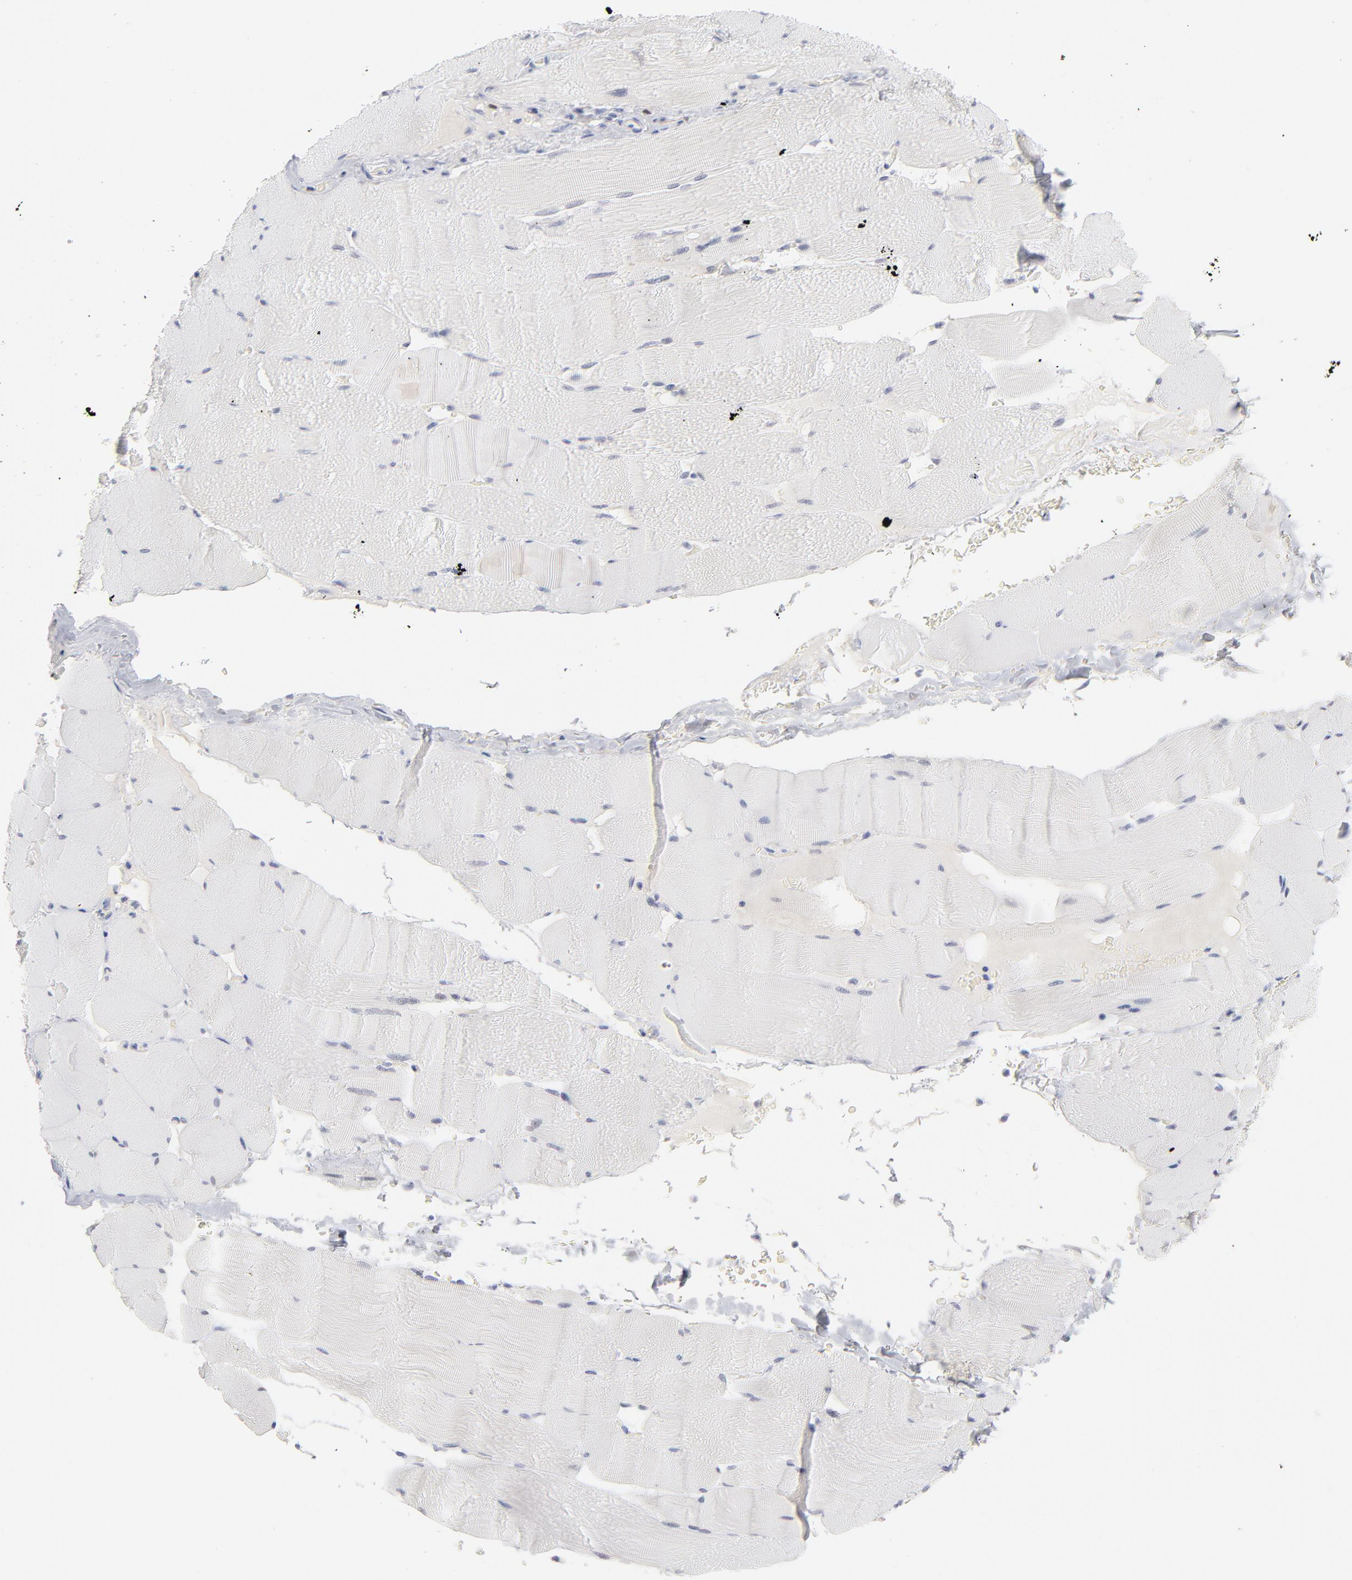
{"staining": {"intensity": "negative", "quantity": "none", "location": "none"}, "tissue": "skeletal muscle", "cell_type": "Myocytes", "image_type": "normal", "snomed": [{"axis": "morphology", "description": "Normal tissue, NOS"}, {"axis": "topography", "description": "Skeletal muscle"}], "caption": "The micrograph exhibits no significant staining in myocytes of skeletal muscle.", "gene": "MCM7", "patient": {"sex": "male", "age": 62}}